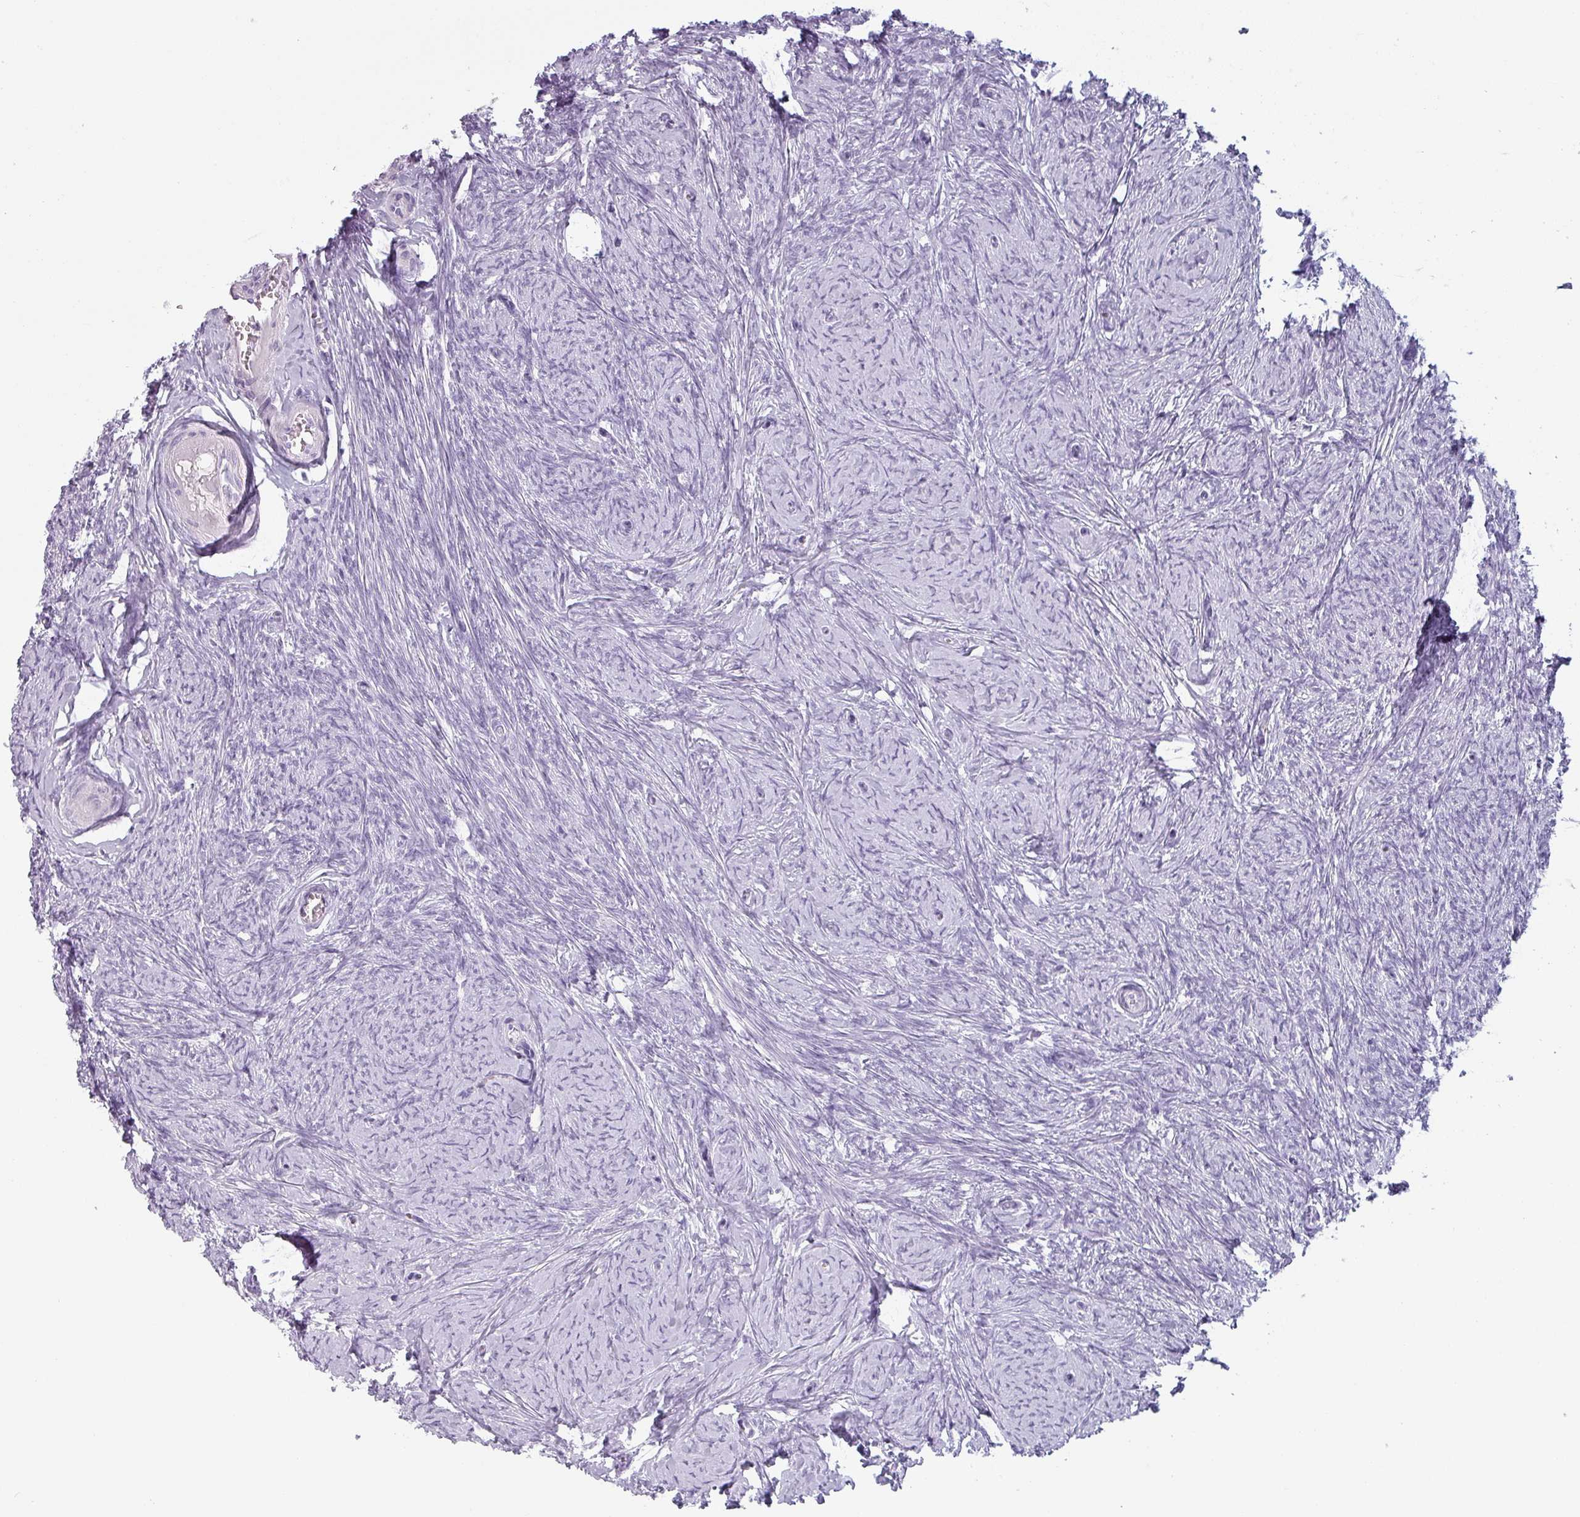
{"staining": {"intensity": "negative", "quantity": "none", "location": "none"}, "tissue": "ovary", "cell_type": "Ovarian stroma cells", "image_type": "normal", "snomed": [{"axis": "morphology", "description": "Normal tissue, NOS"}, {"axis": "topography", "description": "Ovary"}], "caption": "This is an immunohistochemistry photomicrograph of benign human ovary. There is no positivity in ovarian stroma cells.", "gene": "SFTPA1", "patient": {"sex": "female", "age": 44}}